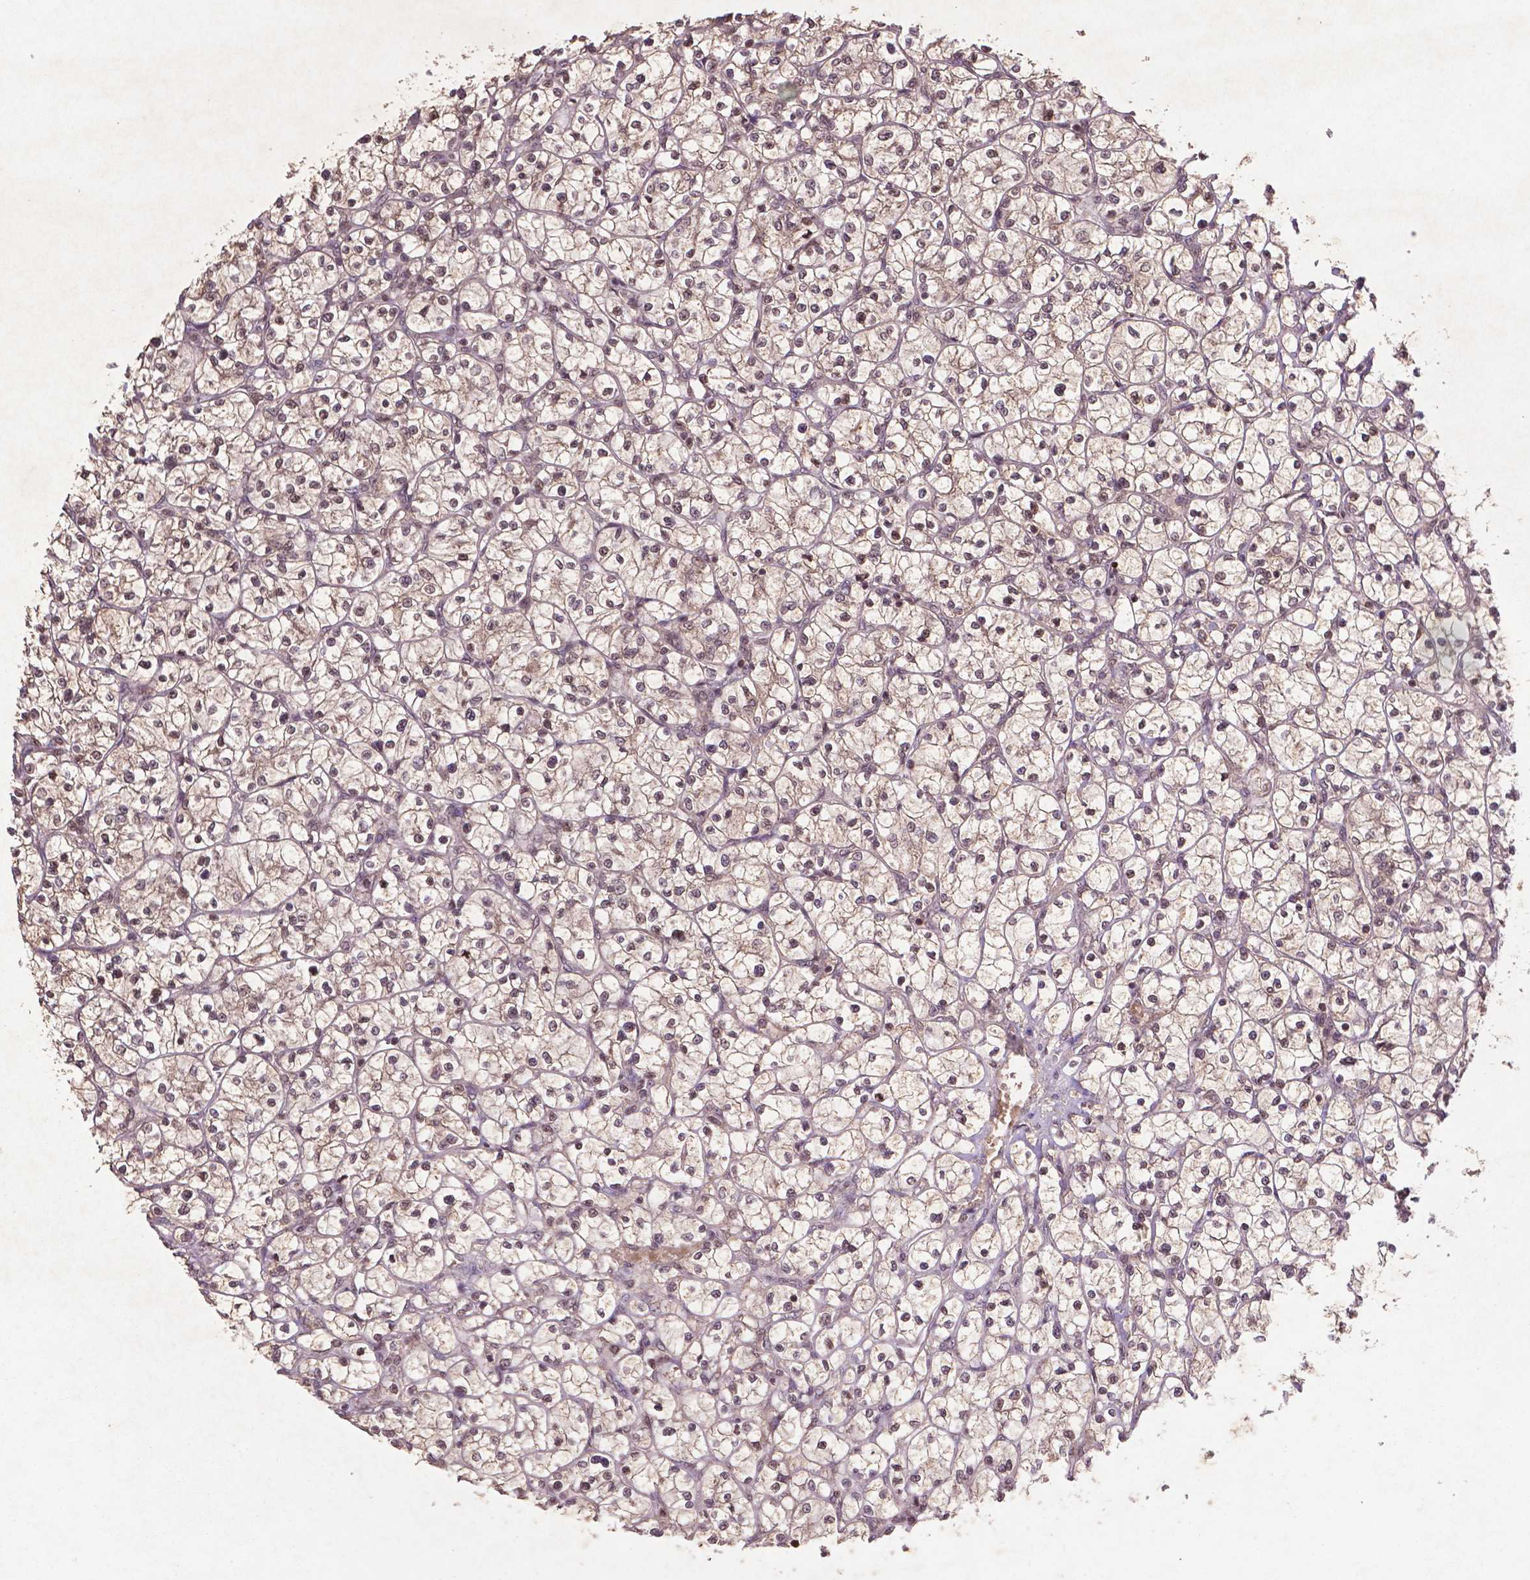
{"staining": {"intensity": "moderate", "quantity": ">75%", "location": "cytoplasmic/membranous,nuclear"}, "tissue": "renal cancer", "cell_type": "Tumor cells", "image_type": "cancer", "snomed": [{"axis": "morphology", "description": "Adenocarcinoma, NOS"}, {"axis": "topography", "description": "Kidney"}], "caption": "High-power microscopy captured an immunohistochemistry (IHC) photomicrograph of adenocarcinoma (renal), revealing moderate cytoplasmic/membranous and nuclear positivity in about >75% of tumor cells.", "gene": "GLRX", "patient": {"sex": "female", "age": 64}}